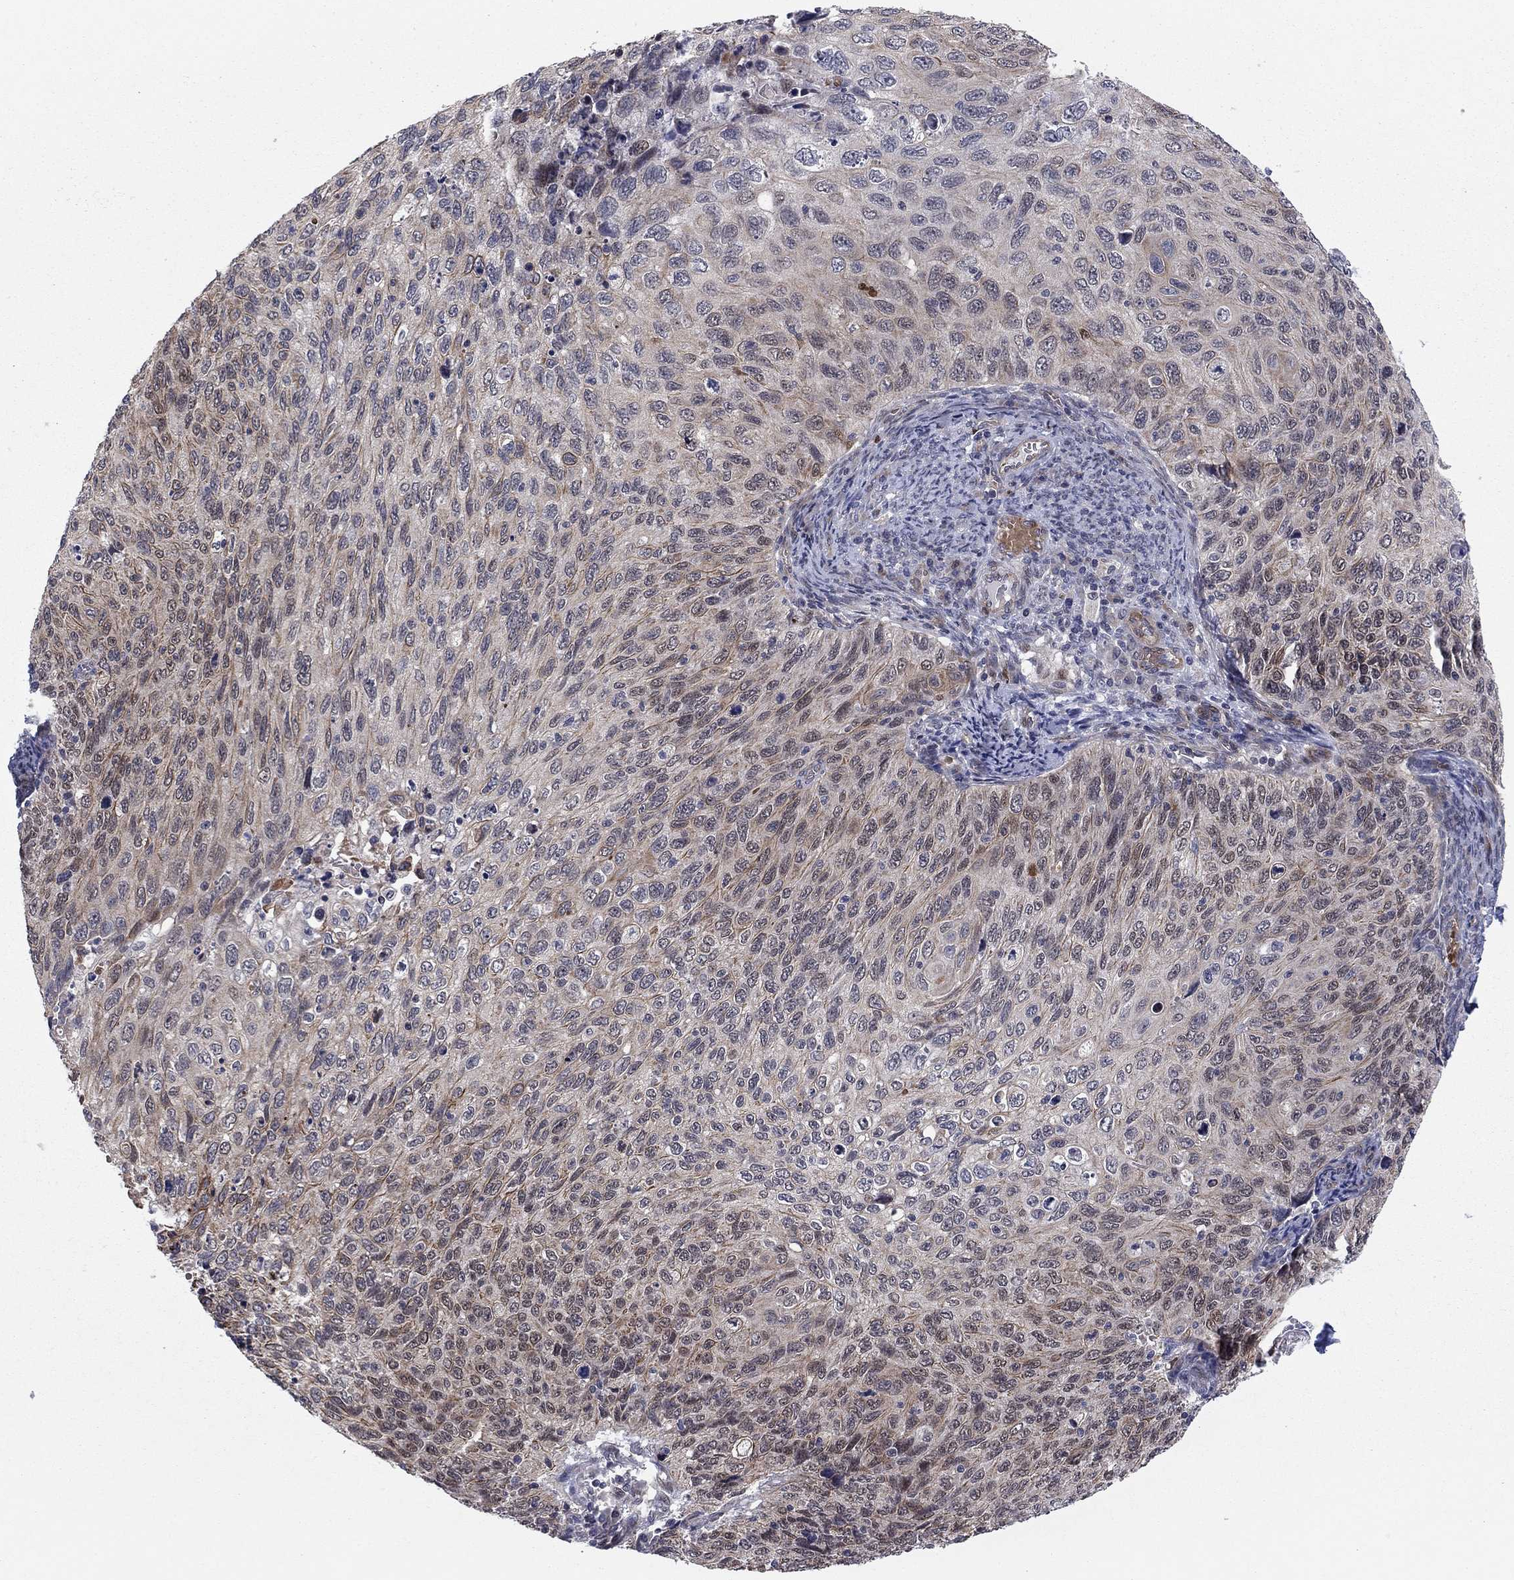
{"staining": {"intensity": "weak", "quantity": "25%-75%", "location": "cytoplasmic/membranous,nuclear"}, "tissue": "cervical cancer", "cell_type": "Tumor cells", "image_type": "cancer", "snomed": [{"axis": "morphology", "description": "Squamous cell carcinoma, NOS"}, {"axis": "topography", "description": "Cervix"}], "caption": "A micrograph of human cervical cancer stained for a protein shows weak cytoplasmic/membranous and nuclear brown staining in tumor cells. The staining is performed using DAB brown chromogen to label protein expression. The nuclei are counter-stained blue using hematoxylin.", "gene": "BCL11A", "patient": {"sex": "female", "age": 70}}